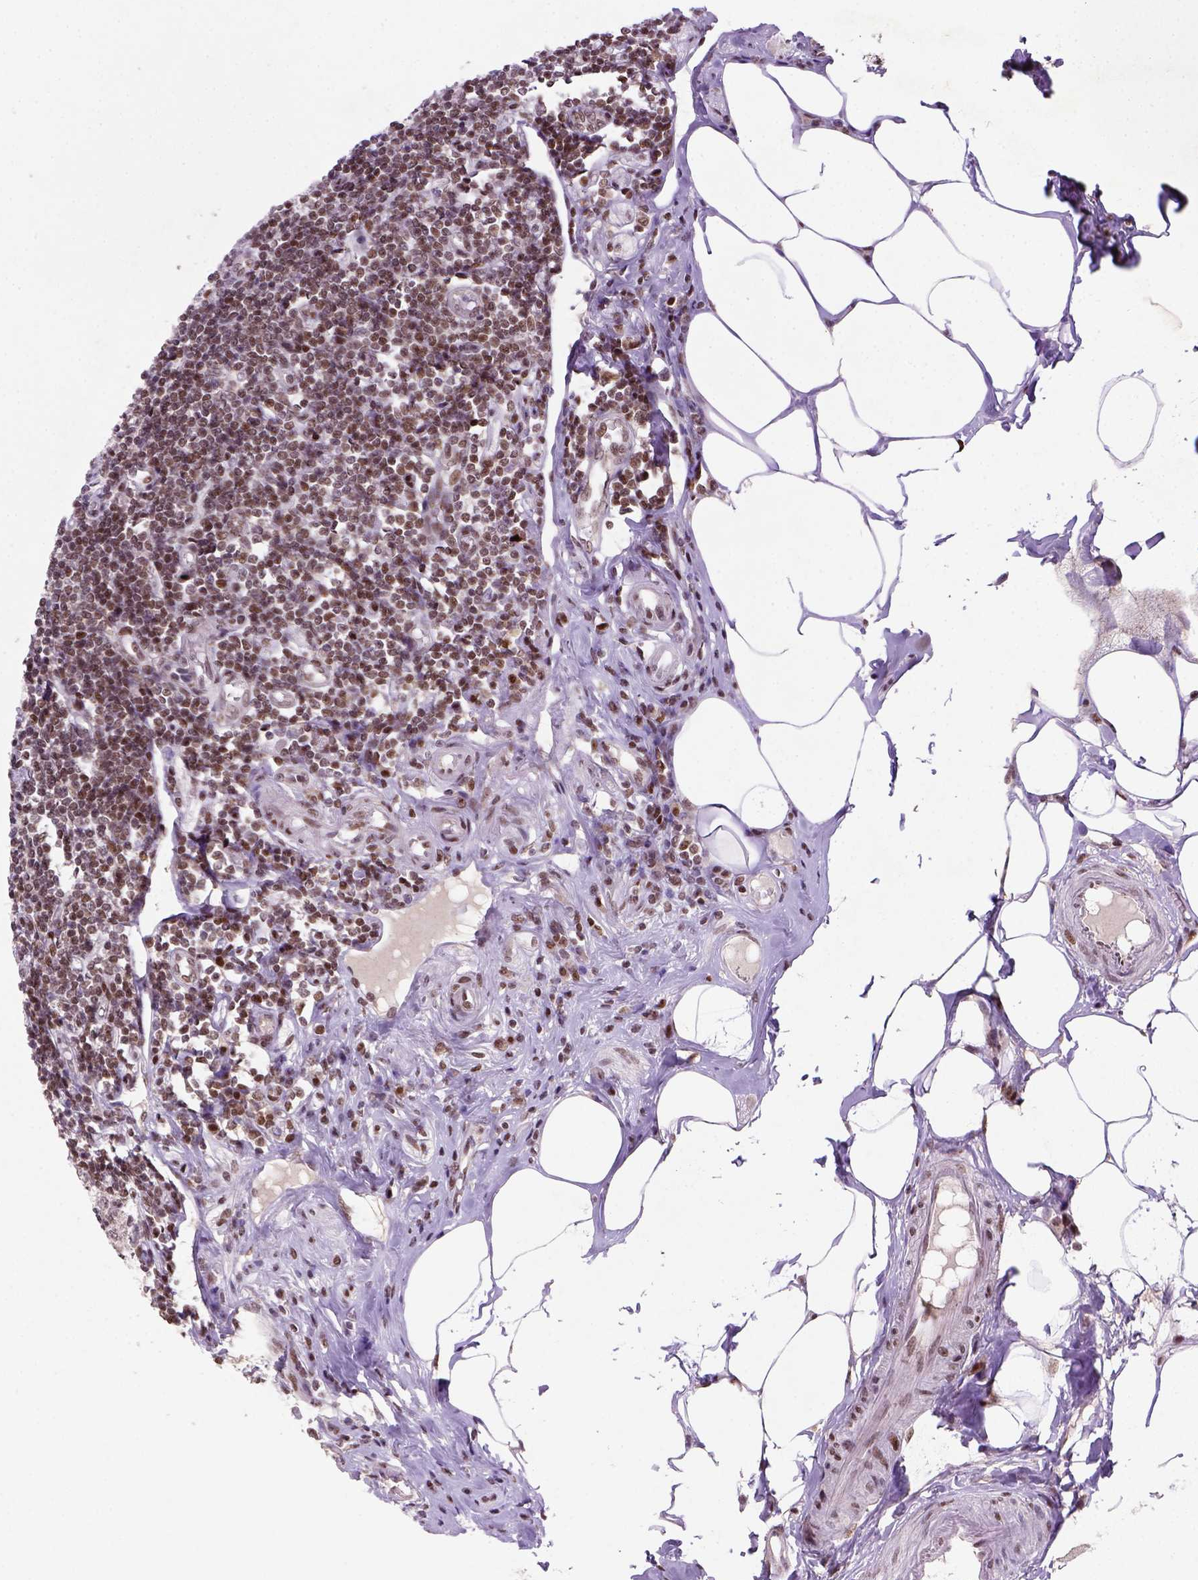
{"staining": {"intensity": "strong", "quantity": ">75%", "location": "nuclear"}, "tissue": "appendix", "cell_type": "Glandular cells", "image_type": "normal", "snomed": [{"axis": "morphology", "description": "Normal tissue, NOS"}, {"axis": "topography", "description": "Appendix"}], "caption": "A brown stain shows strong nuclear positivity of a protein in glandular cells of normal appendix.", "gene": "MGMT", "patient": {"sex": "female", "age": 57}}